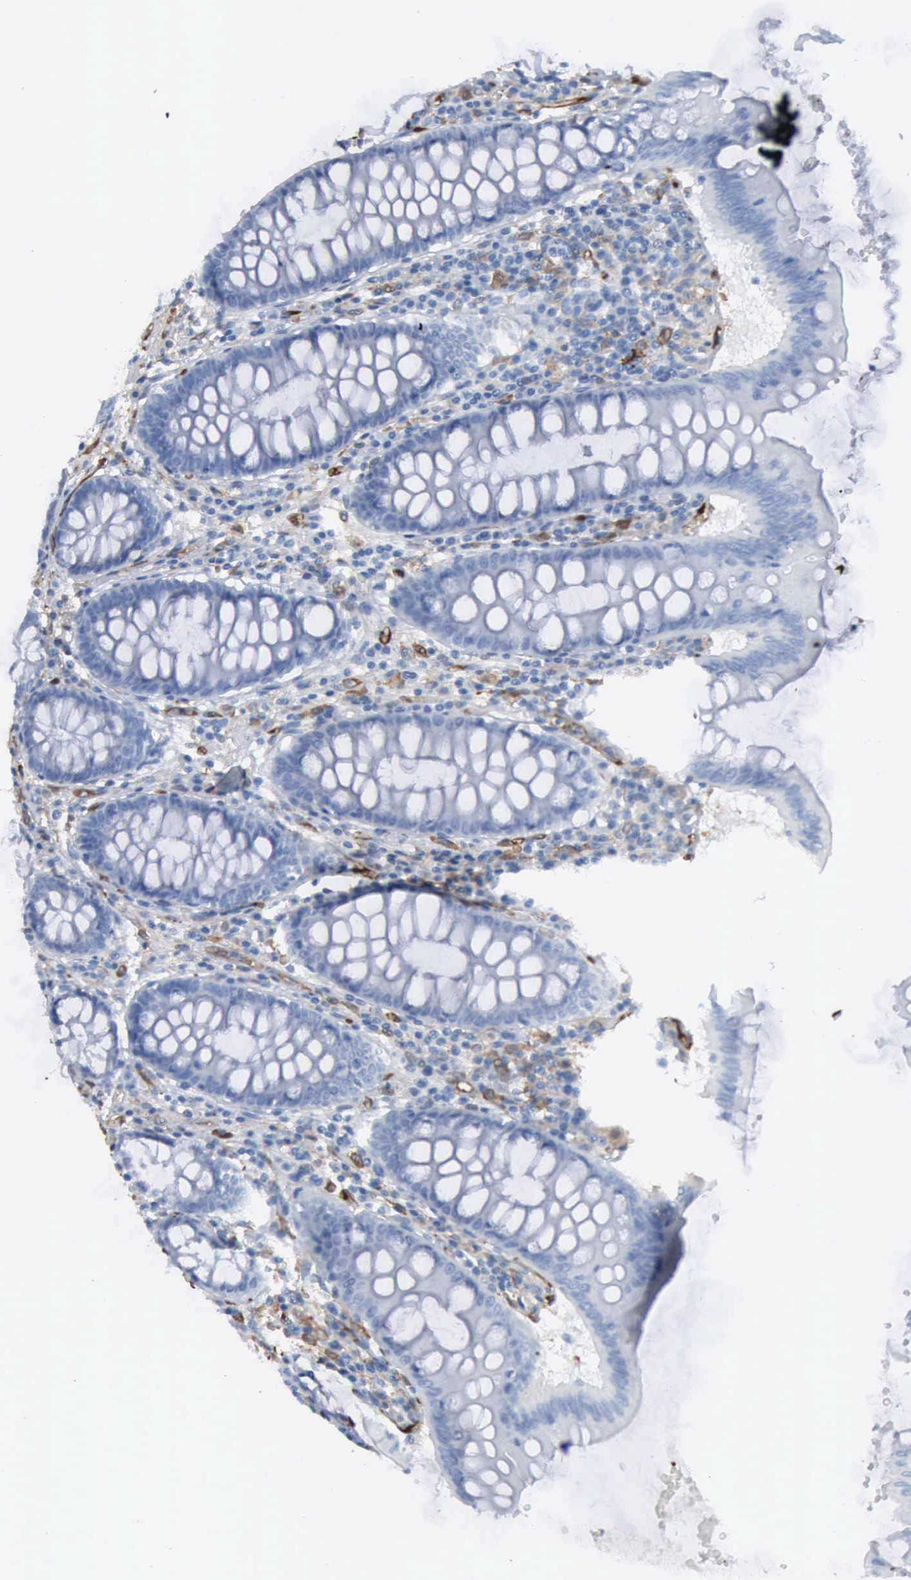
{"staining": {"intensity": "moderate", "quantity": "25%-75%", "location": "cytoplasmic/membranous"}, "tissue": "colon", "cell_type": "Endothelial cells", "image_type": "normal", "snomed": [{"axis": "morphology", "description": "Normal tissue, NOS"}, {"axis": "topography", "description": "Colon"}], "caption": "The image reveals immunohistochemical staining of benign colon. There is moderate cytoplasmic/membranous staining is present in approximately 25%-75% of endothelial cells. Immunohistochemistry stains the protein of interest in brown and the nuclei are stained blue.", "gene": "FSCN1", "patient": {"sex": "male", "age": 62}}